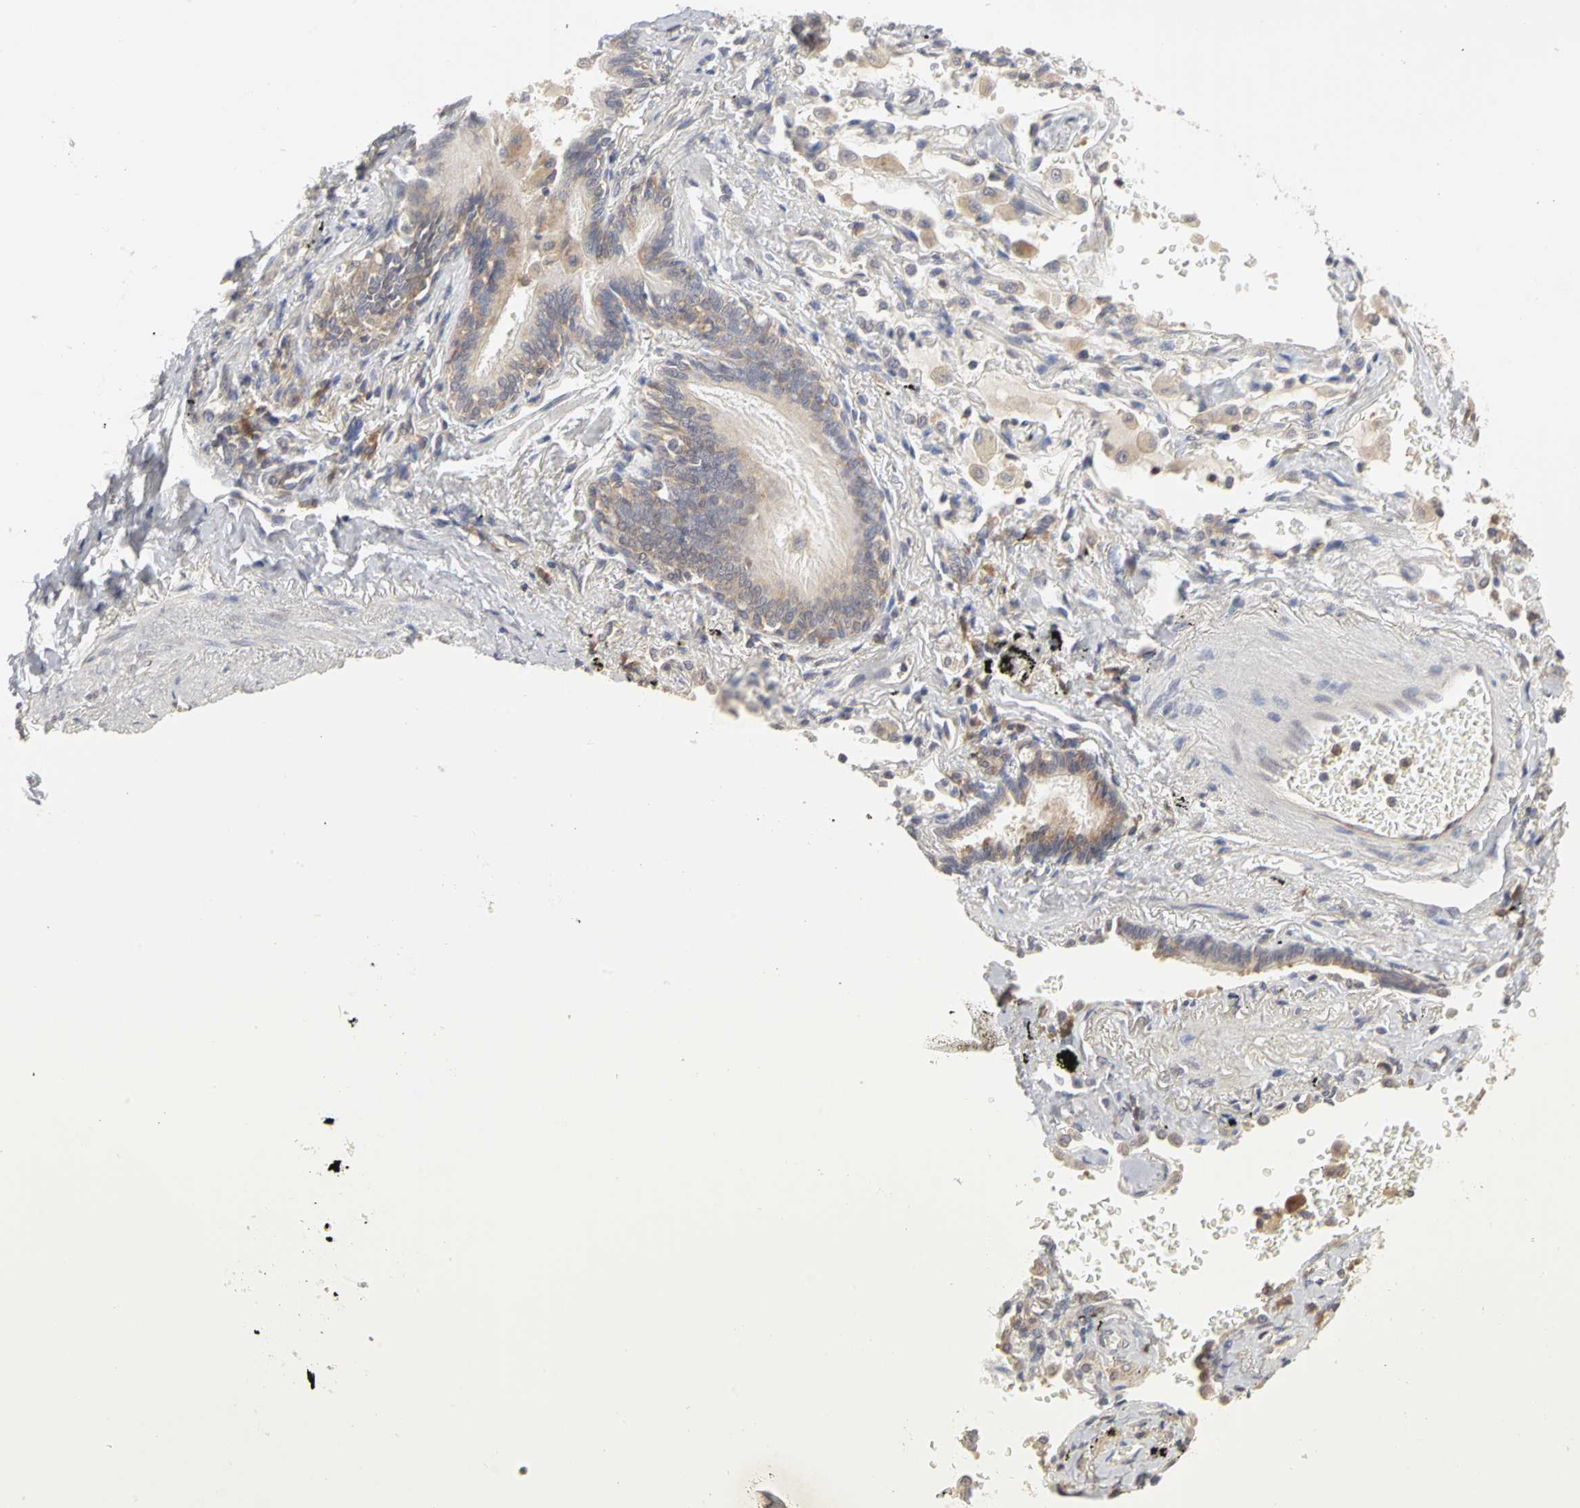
{"staining": {"intensity": "weak", "quantity": ">75%", "location": "cytoplasmic/membranous"}, "tissue": "lung cancer", "cell_type": "Tumor cells", "image_type": "cancer", "snomed": [{"axis": "morphology", "description": "Adenocarcinoma, NOS"}, {"axis": "topography", "description": "Lung"}], "caption": "IHC (DAB (3,3'-diaminobenzidine)) staining of lung cancer (adenocarcinoma) reveals weak cytoplasmic/membranous protein staining in approximately >75% of tumor cells. Using DAB (brown) and hematoxylin (blue) stains, captured at high magnification using brightfield microscopy.", "gene": "IRAK1", "patient": {"sex": "female", "age": 64}}